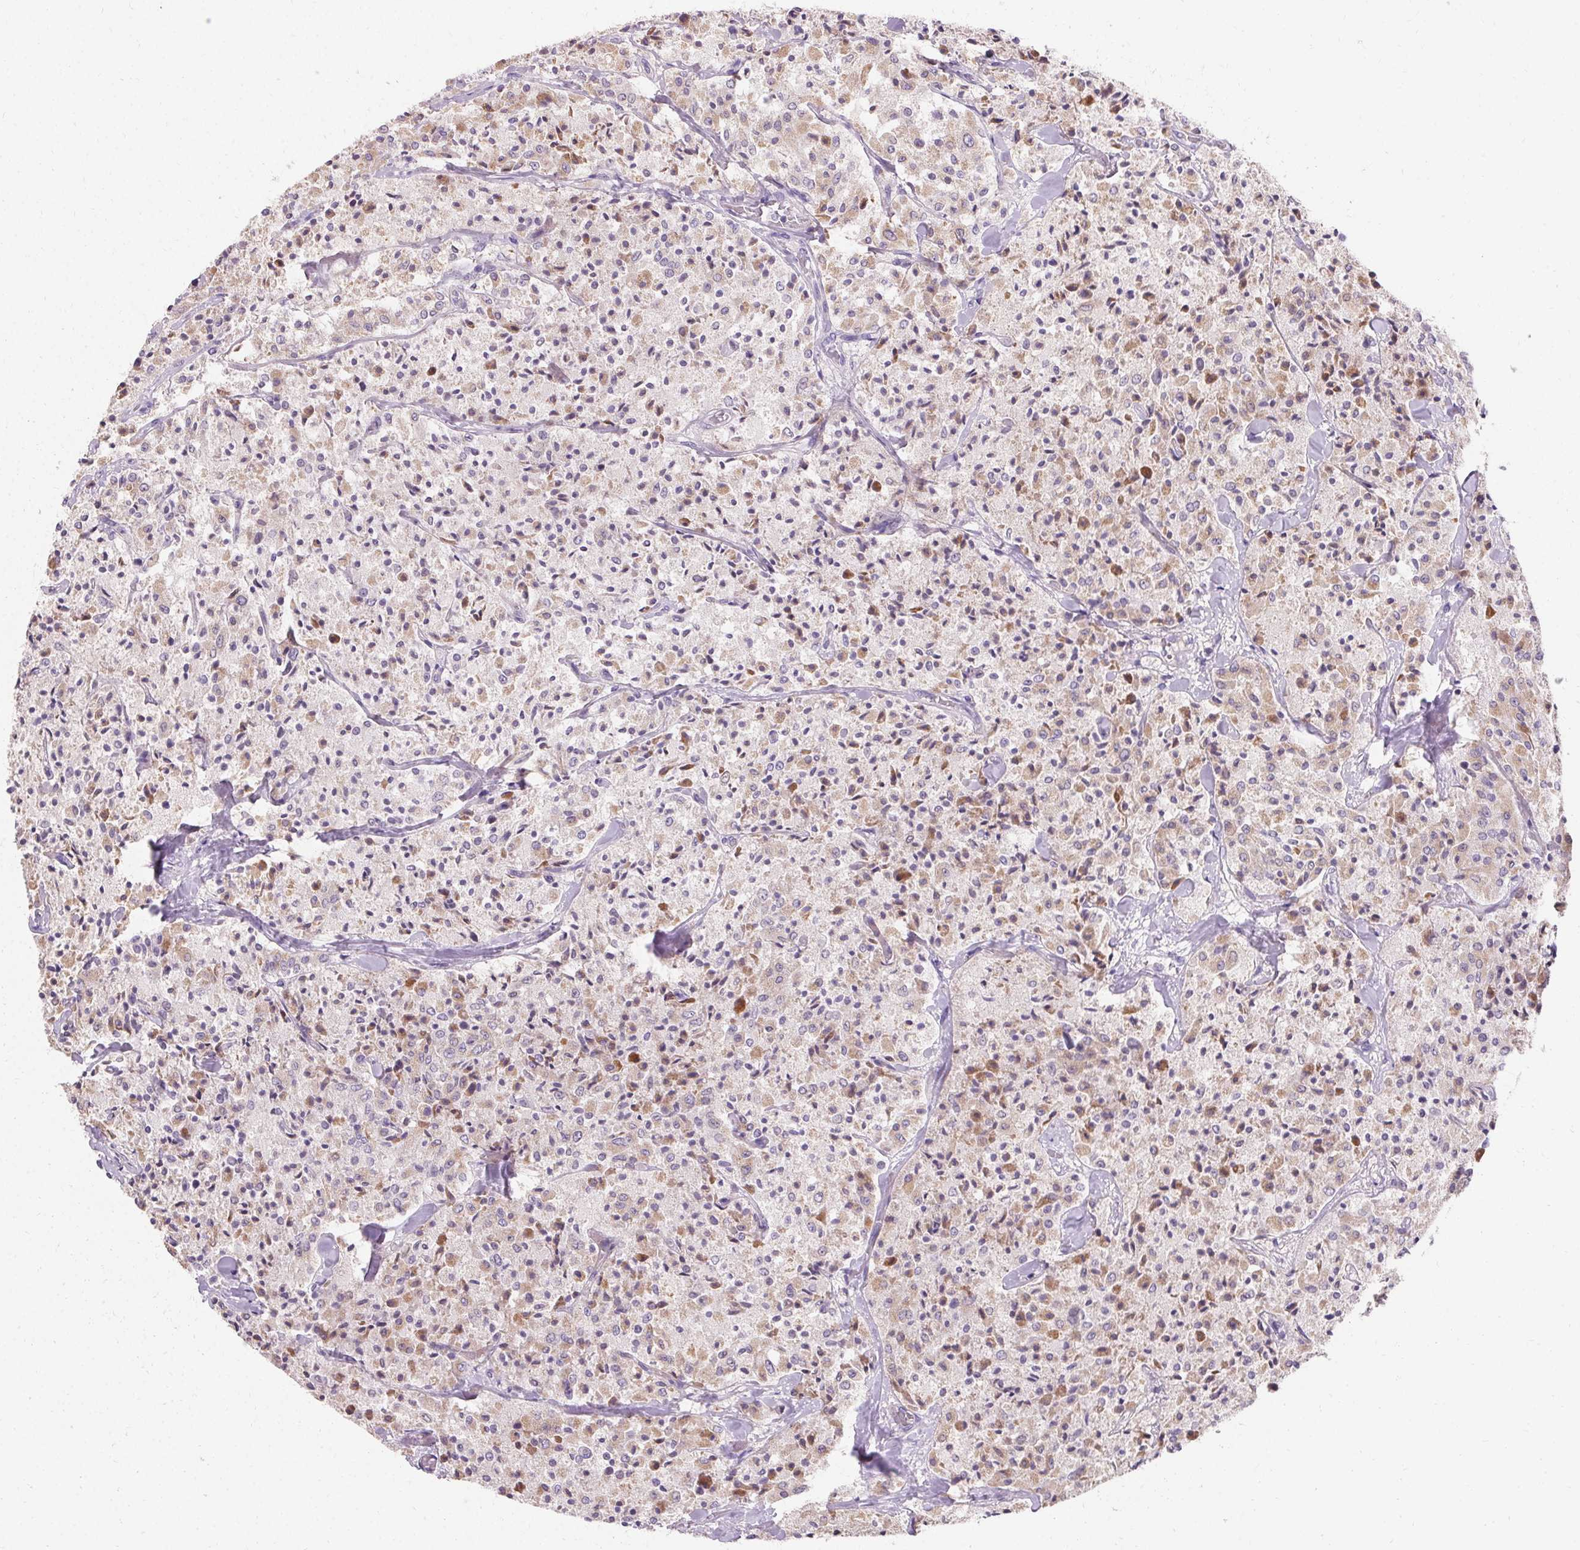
{"staining": {"intensity": "weak", "quantity": "25%-75%", "location": "cytoplasmic/membranous"}, "tissue": "carcinoid", "cell_type": "Tumor cells", "image_type": "cancer", "snomed": [{"axis": "morphology", "description": "Carcinoid, malignant, NOS"}, {"axis": "topography", "description": "Lung"}], "caption": "Human carcinoid stained for a protein (brown) reveals weak cytoplasmic/membranous positive positivity in approximately 25%-75% of tumor cells.", "gene": "TRIP13", "patient": {"sex": "male", "age": 71}}